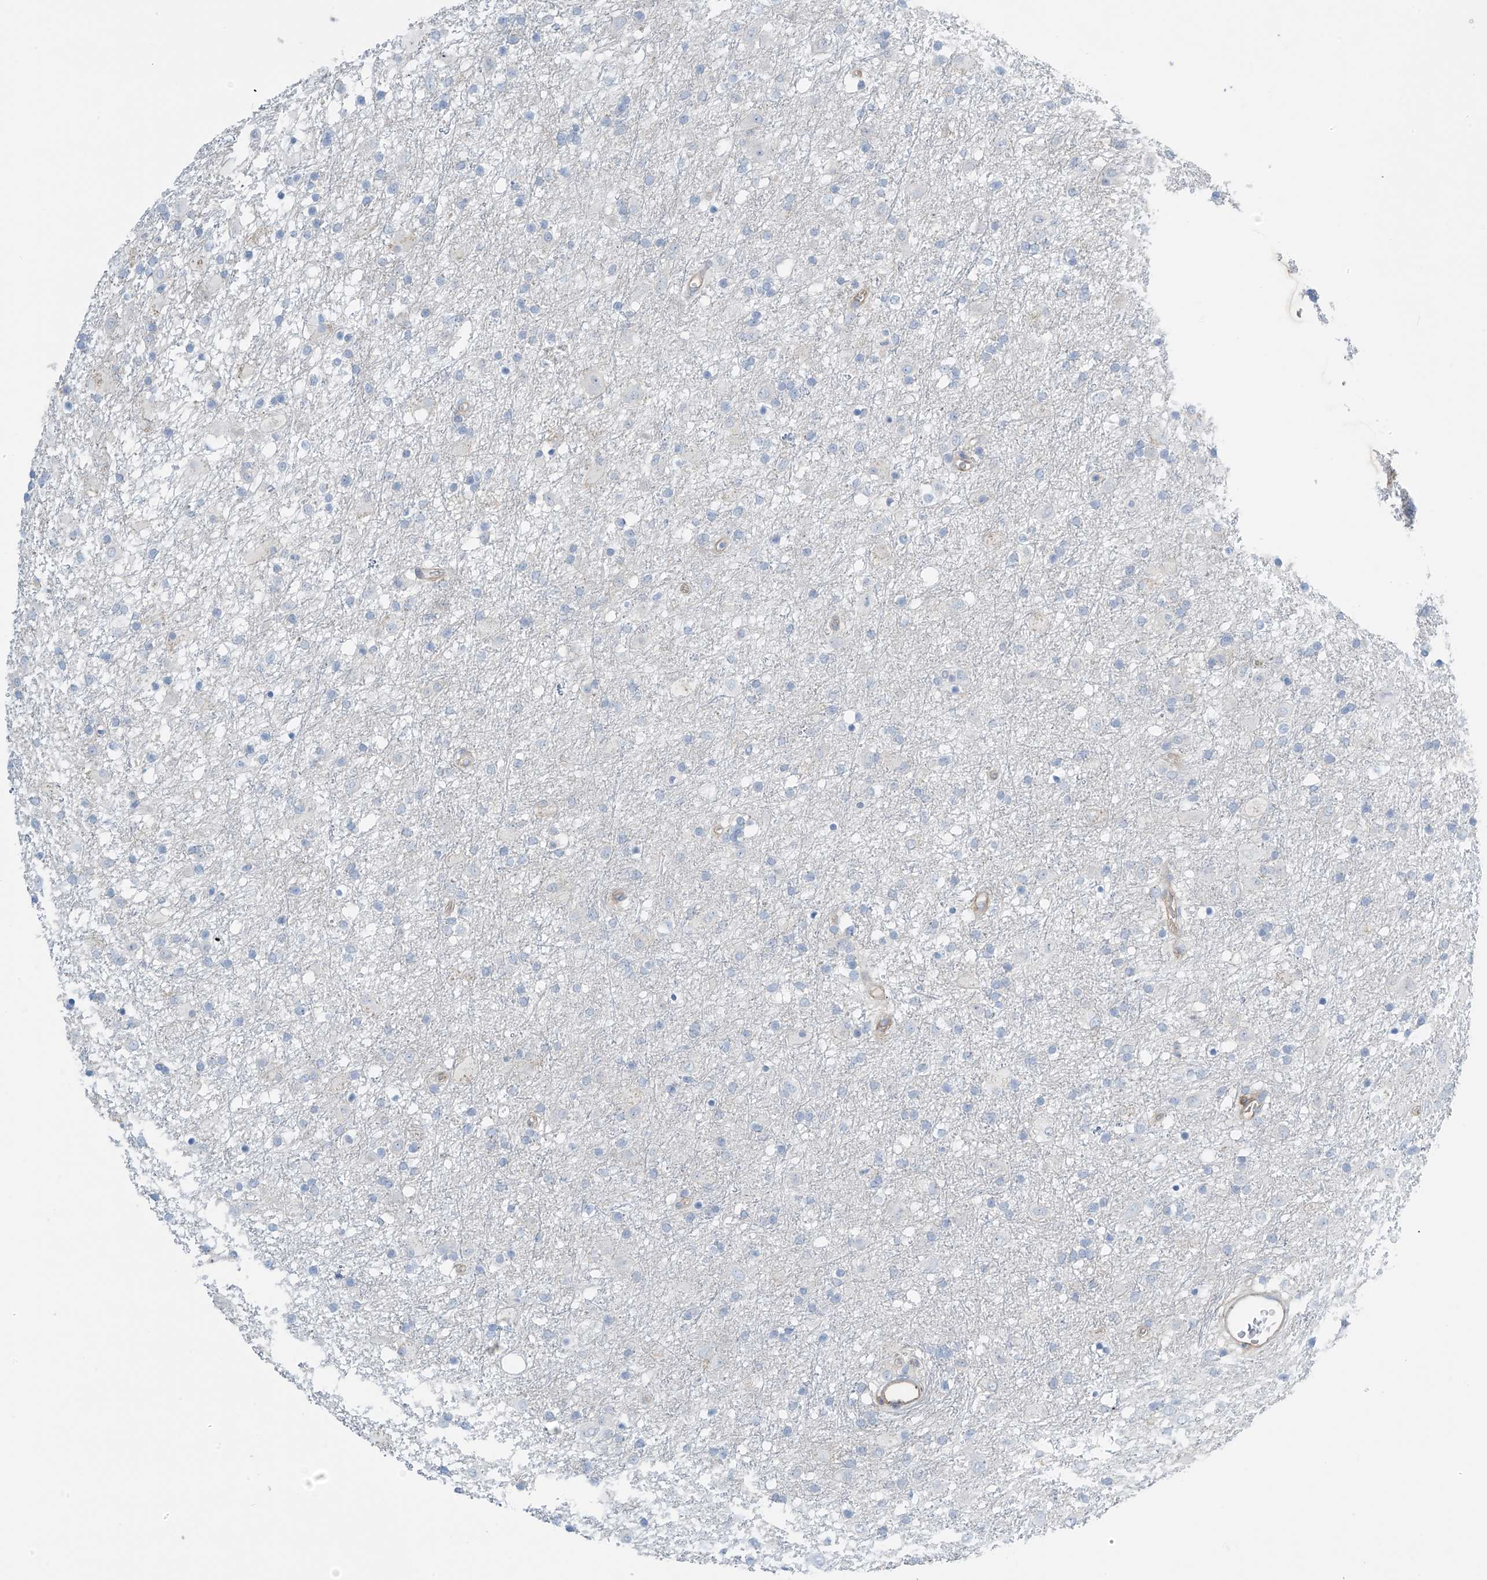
{"staining": {"intensity": "negative", "quantity": "none", "location": "none"}, "tissue": "glioma", "cell_type": "Tumor cells", "image_type": "cancer", "snomed": [{"axis": "morphology", "description": "Glioma, malignant, Low grade"}, {"axis": "topography", "description": "Brain"}], "caption": "Immunohistochemical staining of human glioma exhibits no significant positivity in tumor cells.", "gene": "ZNF846", "patient": {"sex": "male", "age": 65}}